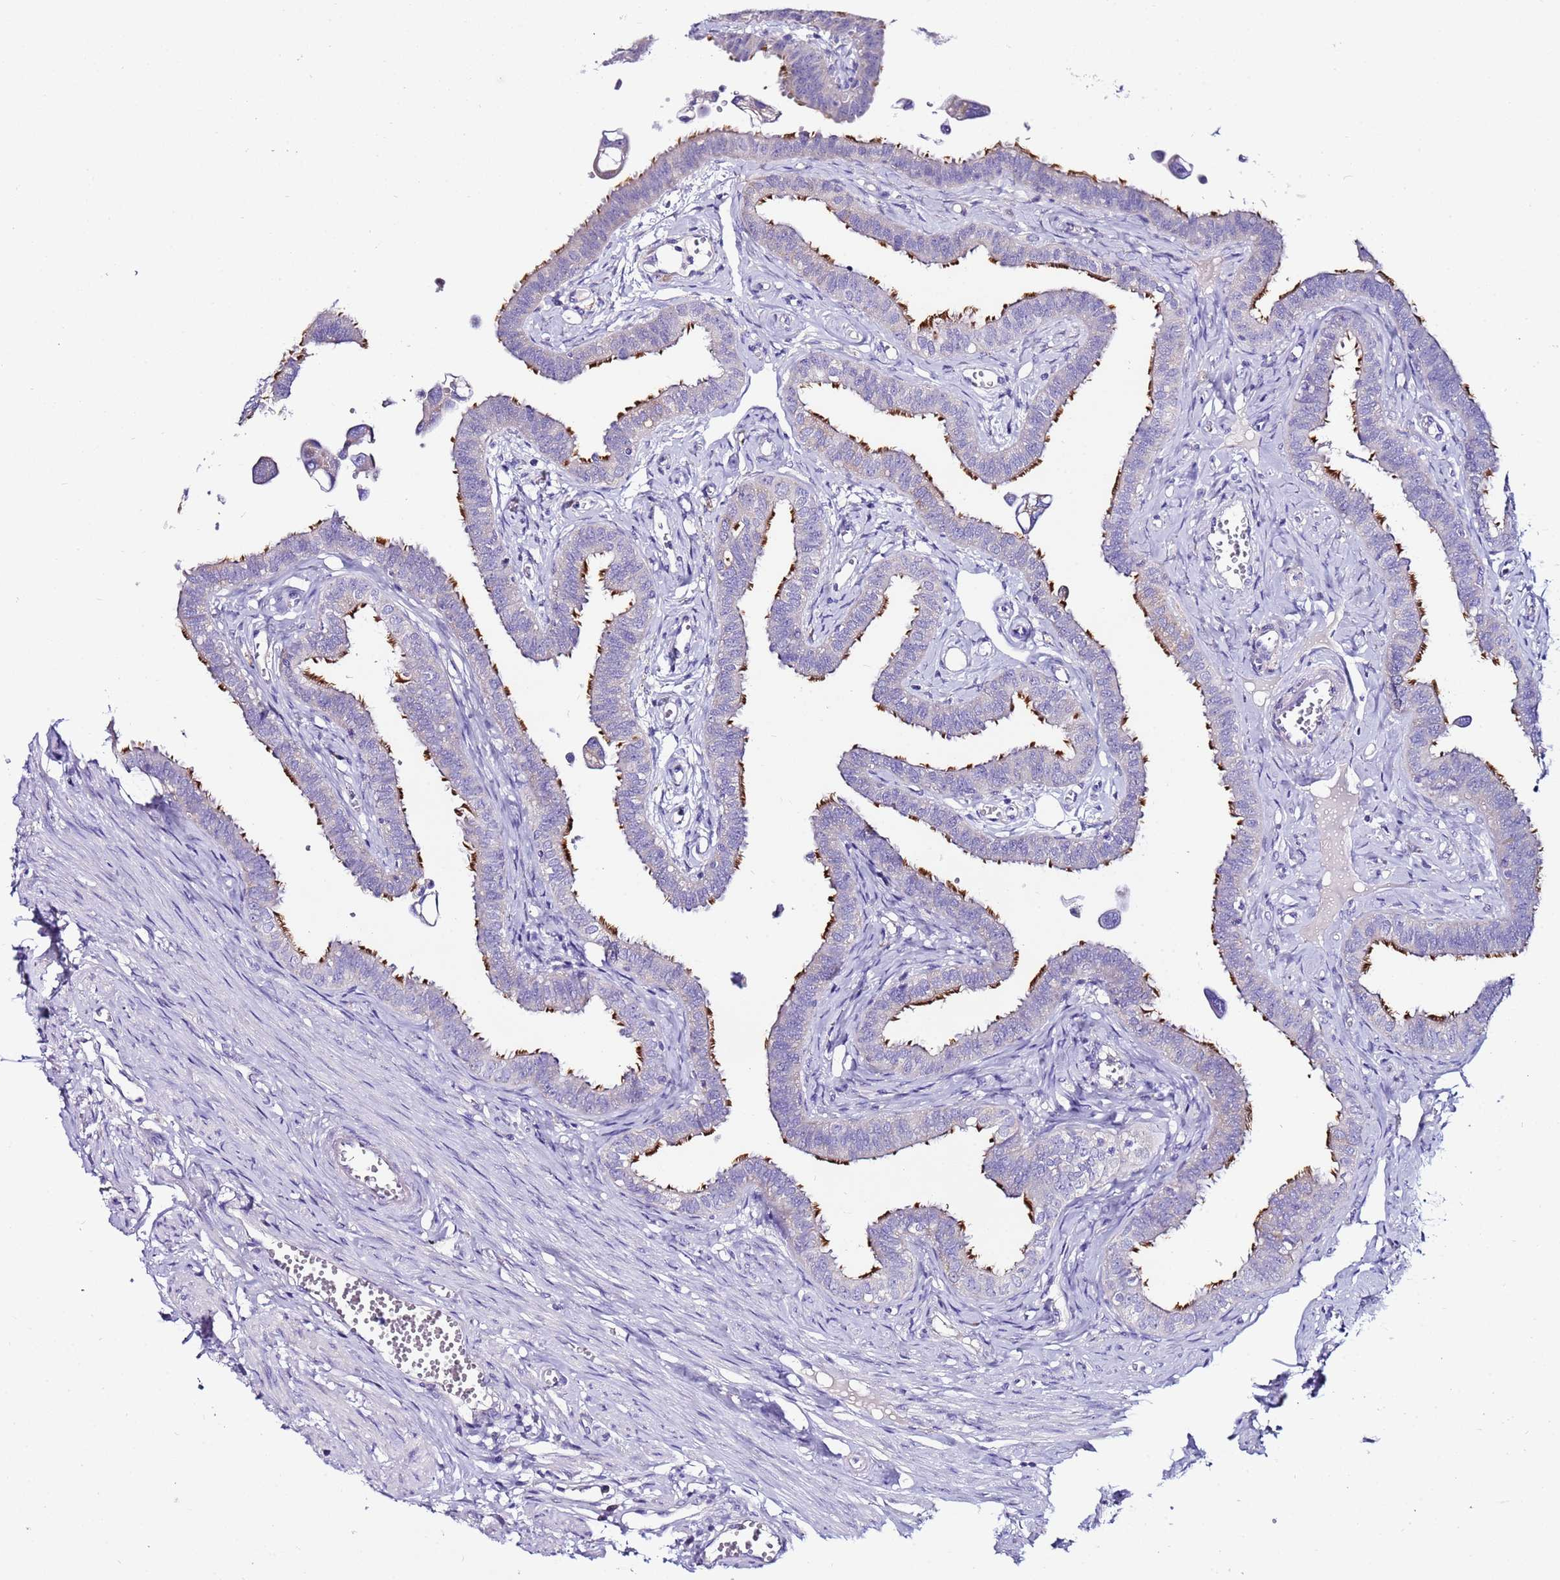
{"staining": {"intensity": "moderate", "quantity": "<25%", "location": "cytoplasmic/membranous"}, "tissue": "fallopian tube", "cell_type": "Glandular cells", "image_type": "normal", "snomed": [{"axis": "morphology", "description": "Normal tissue, NOS"}, {"axis": "morphology", "description": "Carcinoma, NOS"}, {"axis": "topography", "description": "Fallopian tube"}, {"axis": "topography", "description": "Ovary"}], "caption": "Immunohistochemical staining of unremarkable fallopian tube demonstrates low levels of moderate cytoplasmic/membranous staining in approximately <25% of glandular cells.", "gene": "MYBPC3", "patient": {"sex": "female", "age": 59}}